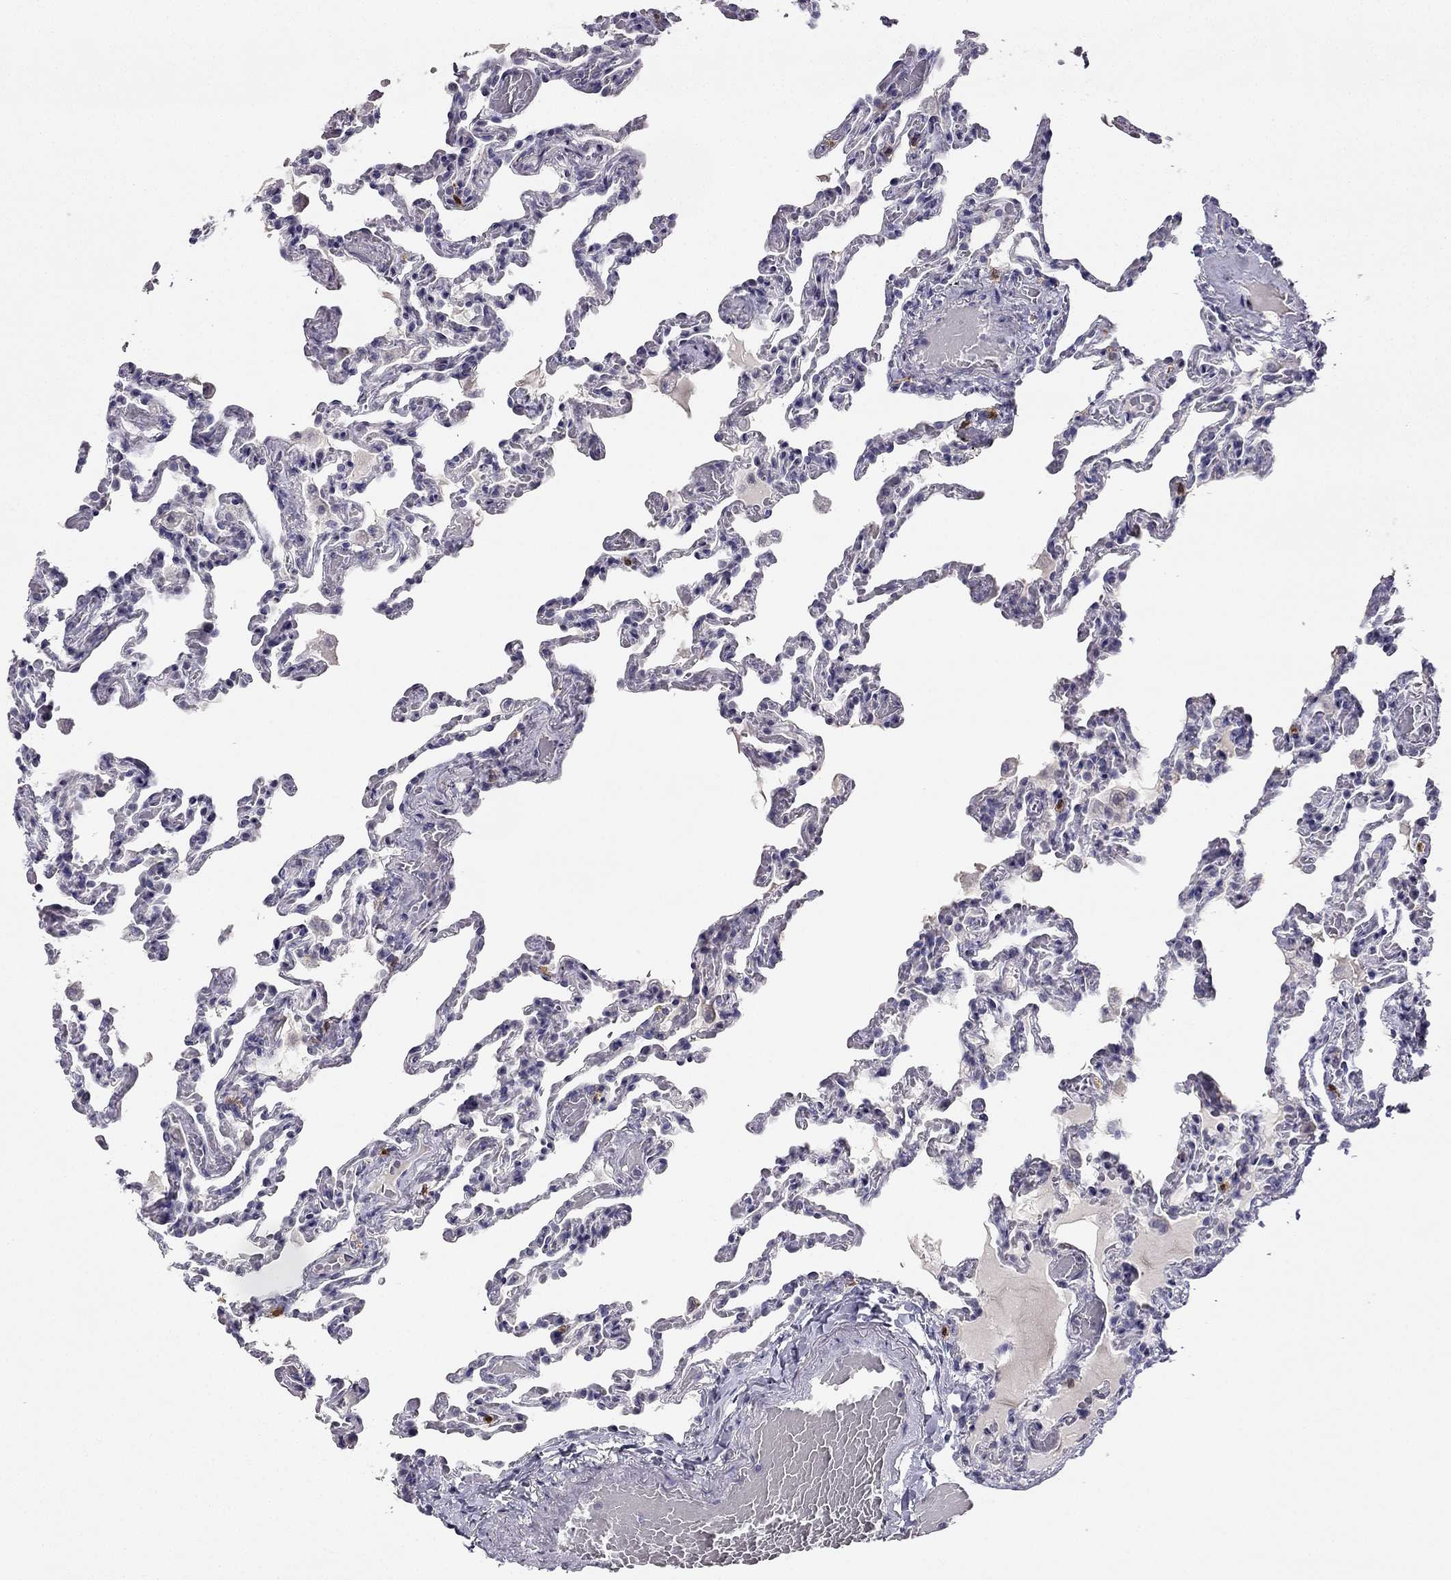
{"staining": {"intensity": "negative", "quantity": "none", "location": "none"}, "tissue": "lung", "cell_type": "Alveolar cells", "image_type": "normal", "snomed": [{"axis": "morphology", "description": "Normal tissue, NOS"}, {"axis": "topography", "description": "Lung"}], "caption": "There is no significant staining in alveolar cells of lung. The staining is performed using DAB brown chromogen with nuclei counter-stained in using hematoxylin.", "gene": "CALB2", "patient": {"sex": "female", "age": 43}}